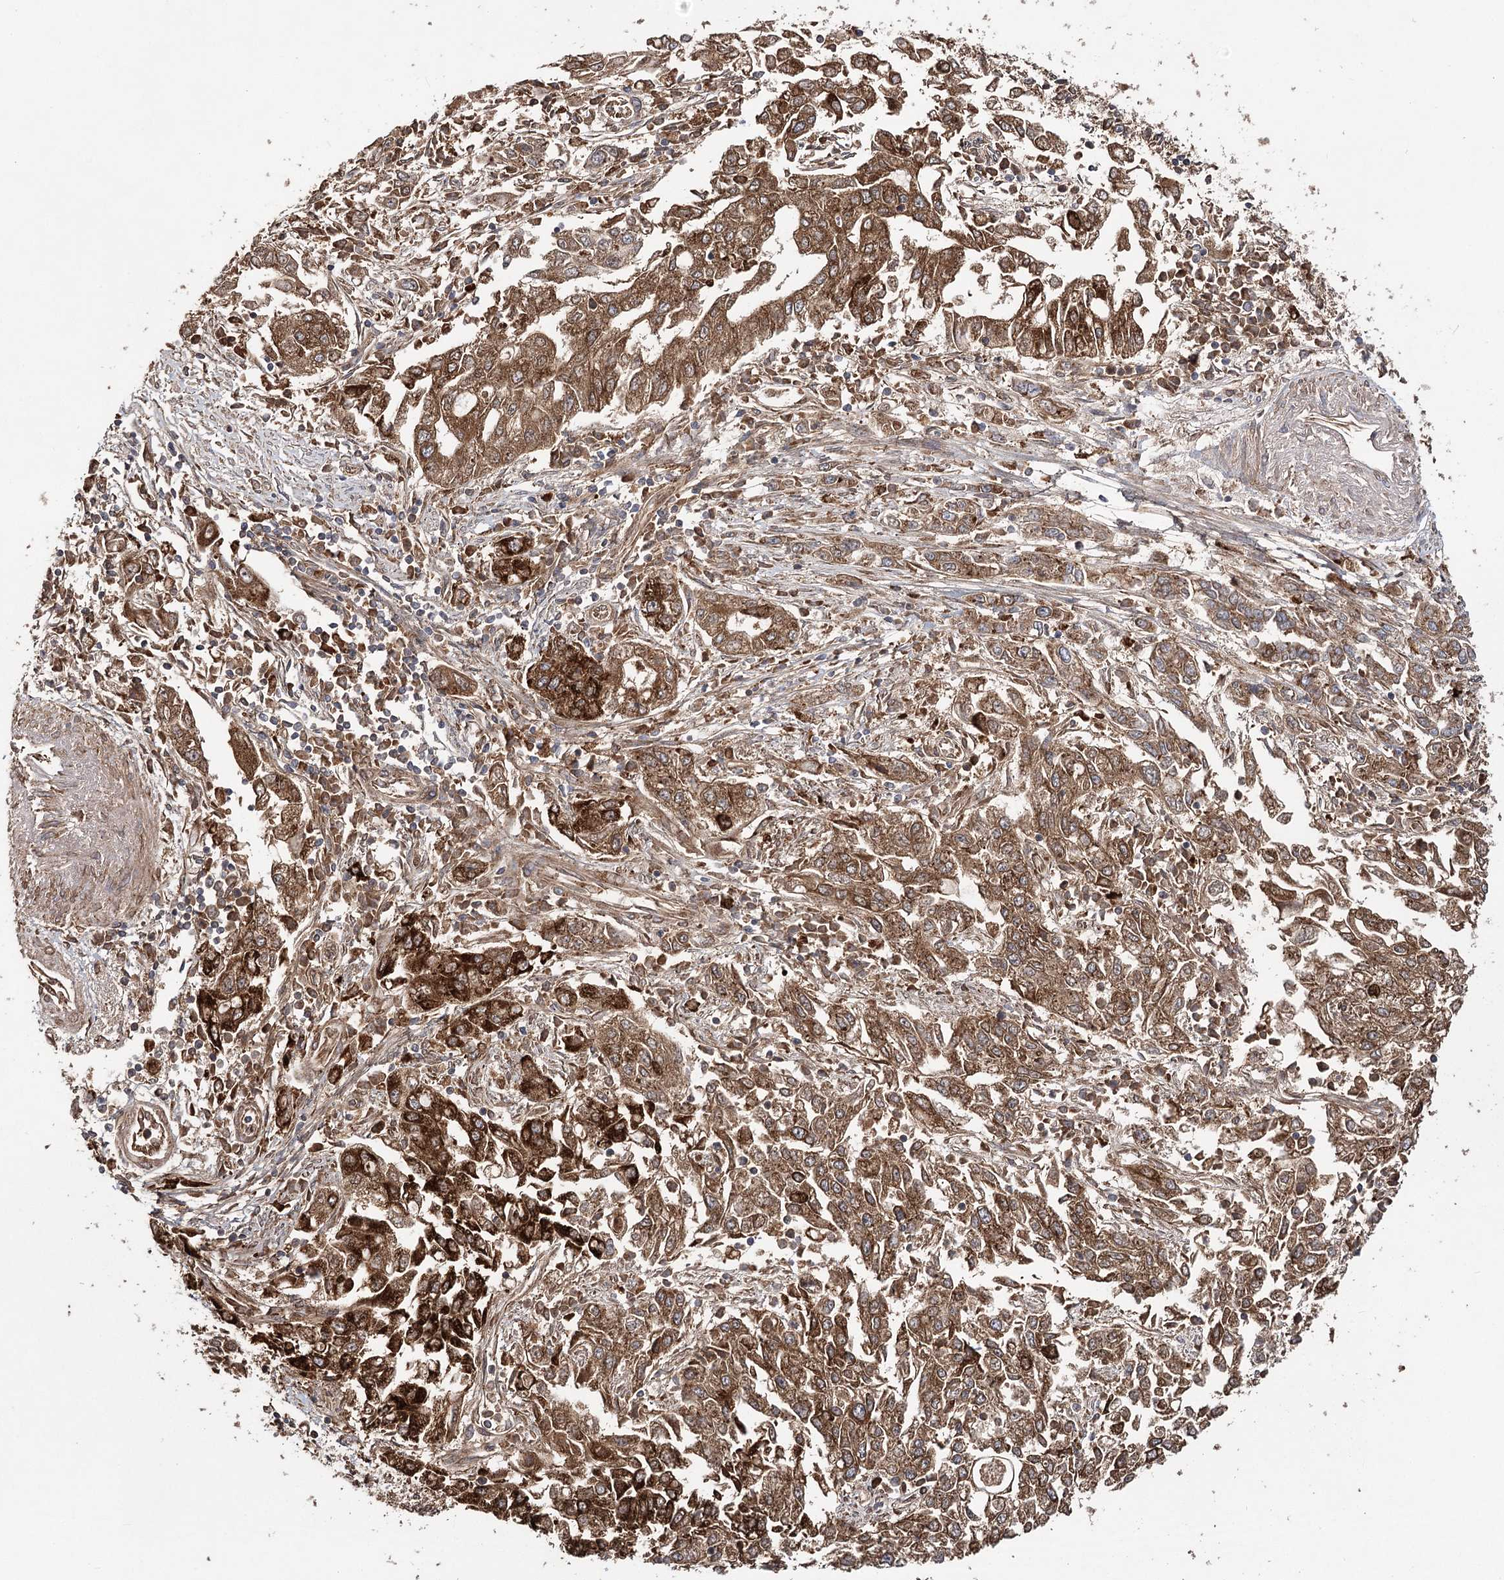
{"staining": {"intensity": "strong", "quantity": ">75%", "location": "cytoplasmic/membranous"}, "tissue": "endometrial cancer", "cell_type": "Tumor cells", "image_type": "cancer", "snomed": [{"axis": "morphology", "description": "Adenocarcinoma, NOS"}, {"axis": "topography", "description": "Endometrium"}], "caption": "A brown stain labels strong cytoplasmic/membranous staining of a protein in human endometrial cancer (adenocarcinoma) tumor cells. (brown staining indicates protein expression, while blue staining denotes nuclei).", "gene": "DNAJB14", "patient": {"sex": "female", "age": 49}}